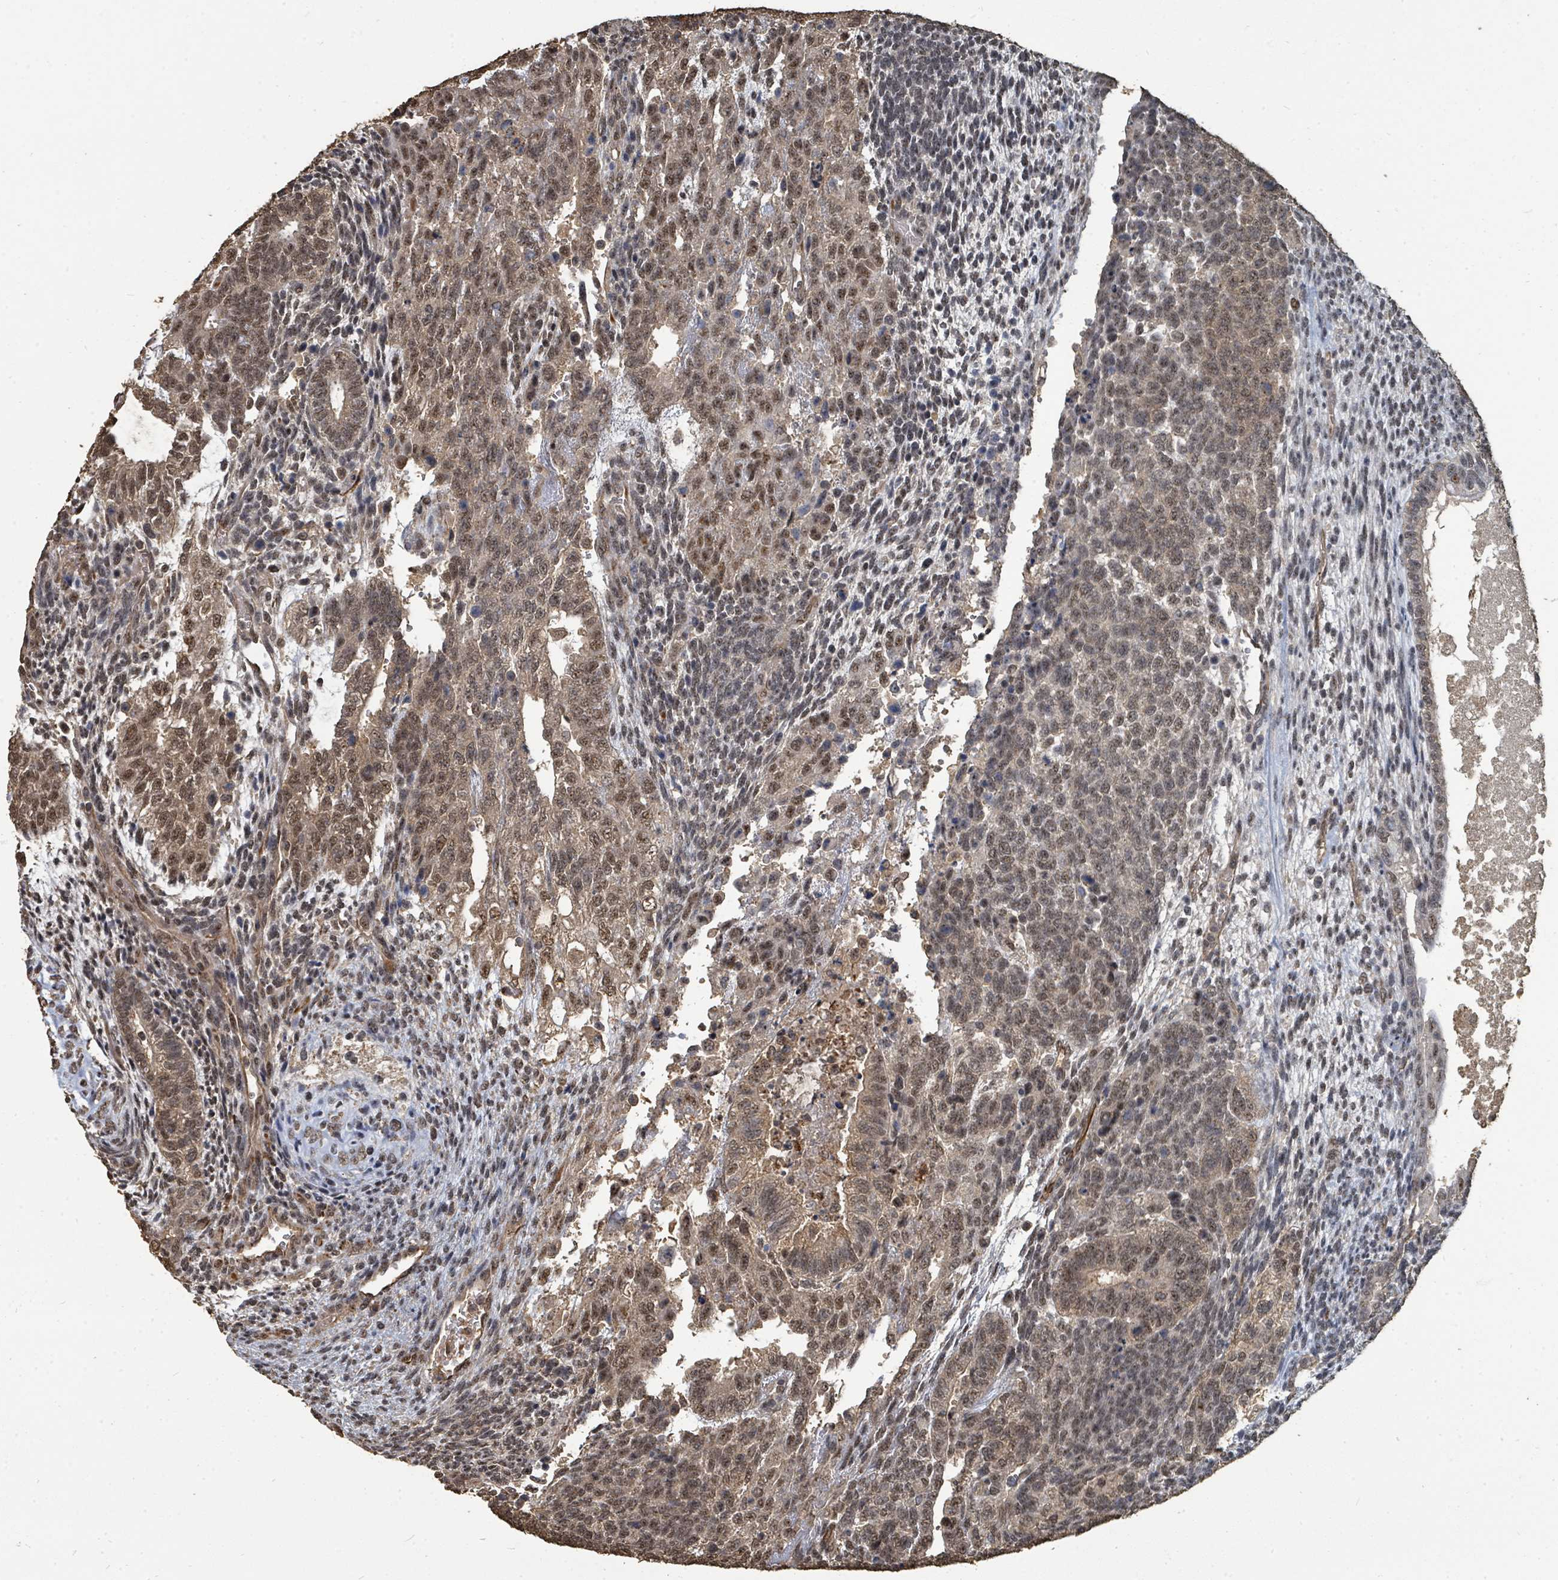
{"staining": {"intensity": "moderate", "quantity": ">75%", "location": "cytoplasmic/membranous,nuclear"}, "tissue": "testis cancer", "cell_type": "Tumor cells", "image_type": "cancer", "snomed": [{"axis": "morphology", "description": "Carcinoma, Embryonal, NOS"}, {"axis": "topography", "description": "Testis"}], "caption": "A photomicrograph of human testis cancer stained for a protein displays moderate cytoplasmic/membranous and nuclear brown staining in tumor cells.", "gene": "C6orf52", "patient": {"sex": "male", "age": 23}}